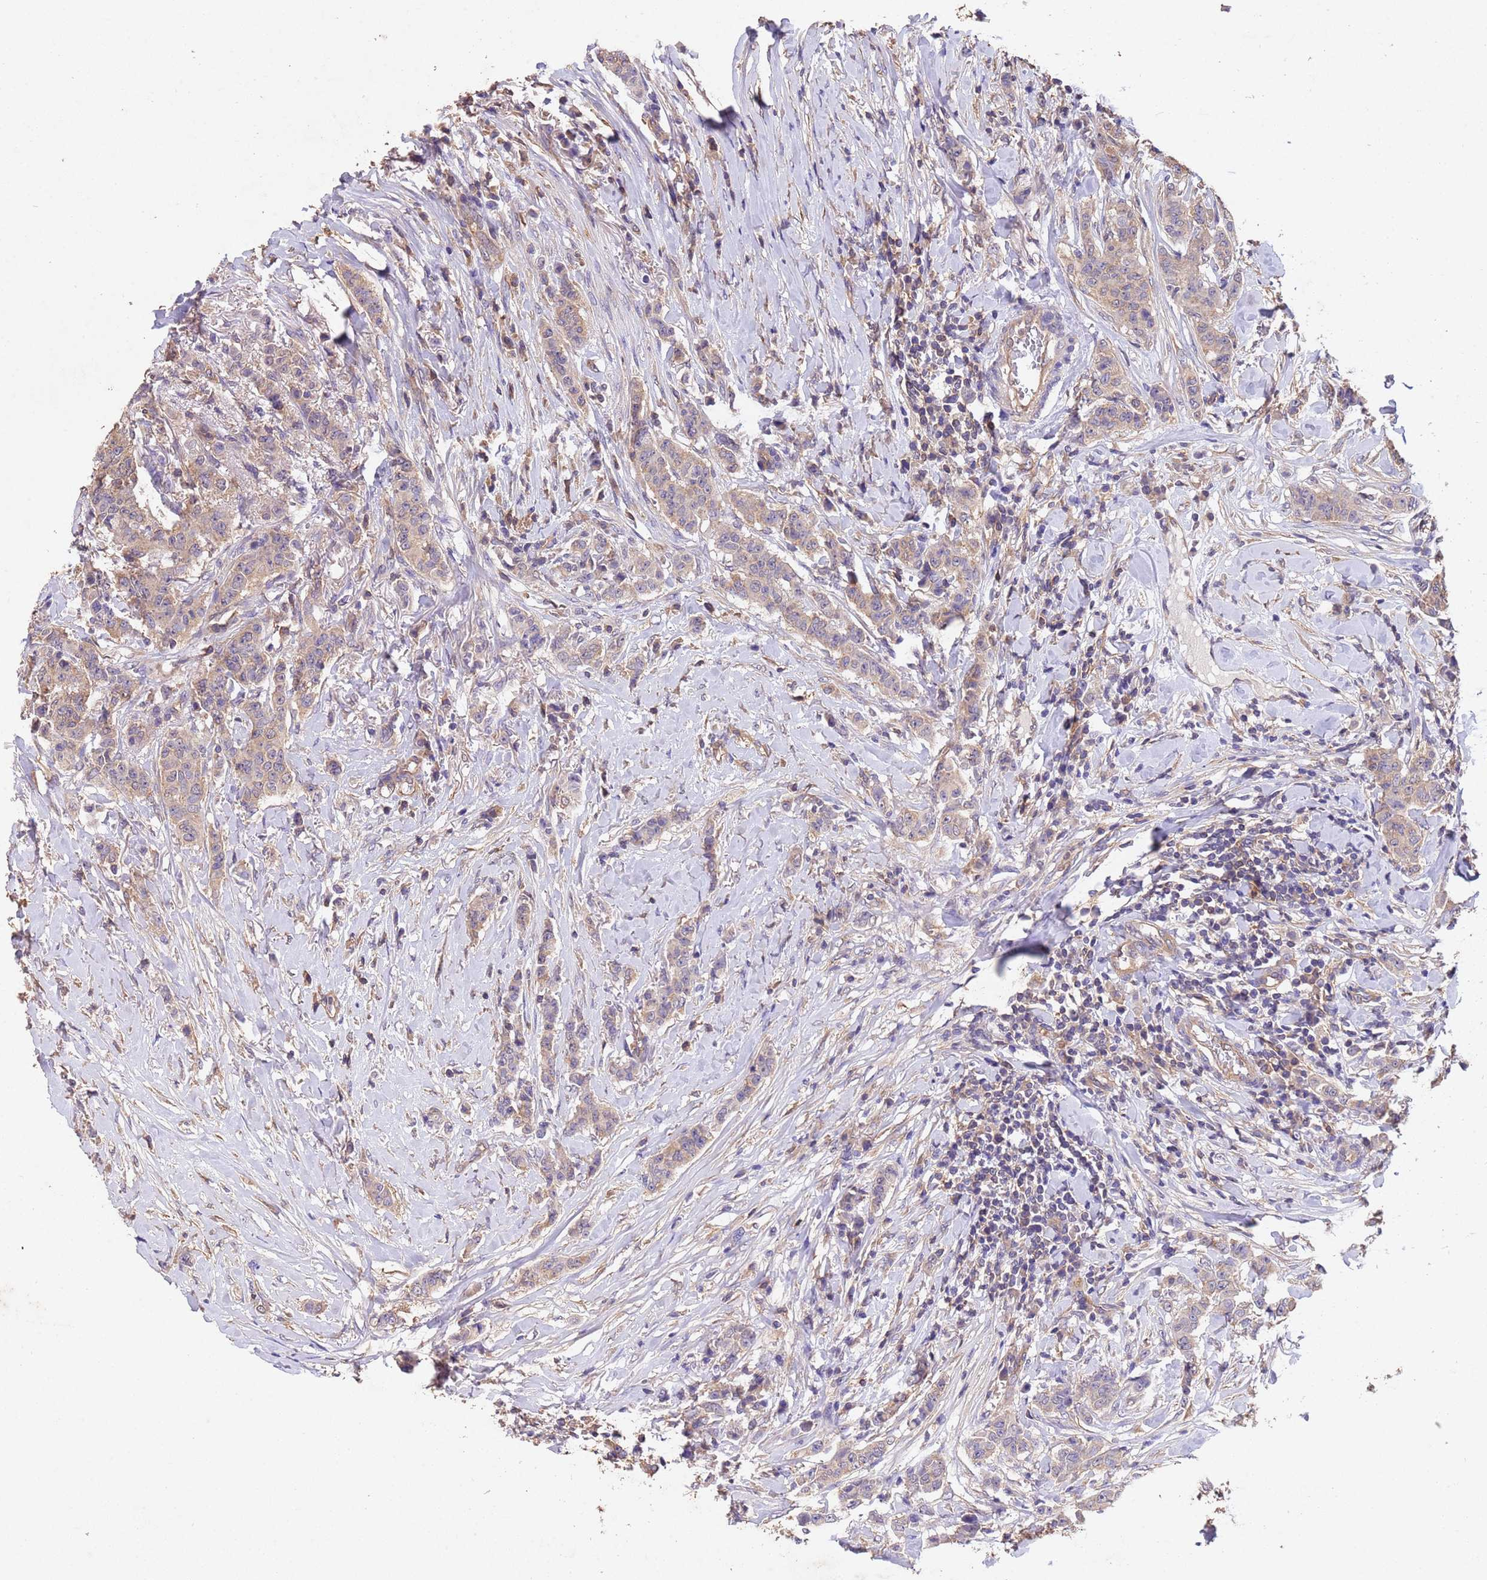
{"staining": {"intensity": "moderate", "quantity": ">75%", "location": "cytoplasmic/membranous"}, "tissue": "breast cancer", "cell_type": "Tumor cells", "image_type": "cancer", "snomed": [{"axis": "morphology", "description": "Duct carcinoma"}, {"axis": "topography", "description": "Breast"}], "caption": "Breast cancer stained for a protein demonstrates moderate cytoplasmic/membranous positivity in tumor cells.", "gene": "MTX3", "patient": {"sex": "female", "age": 40}}